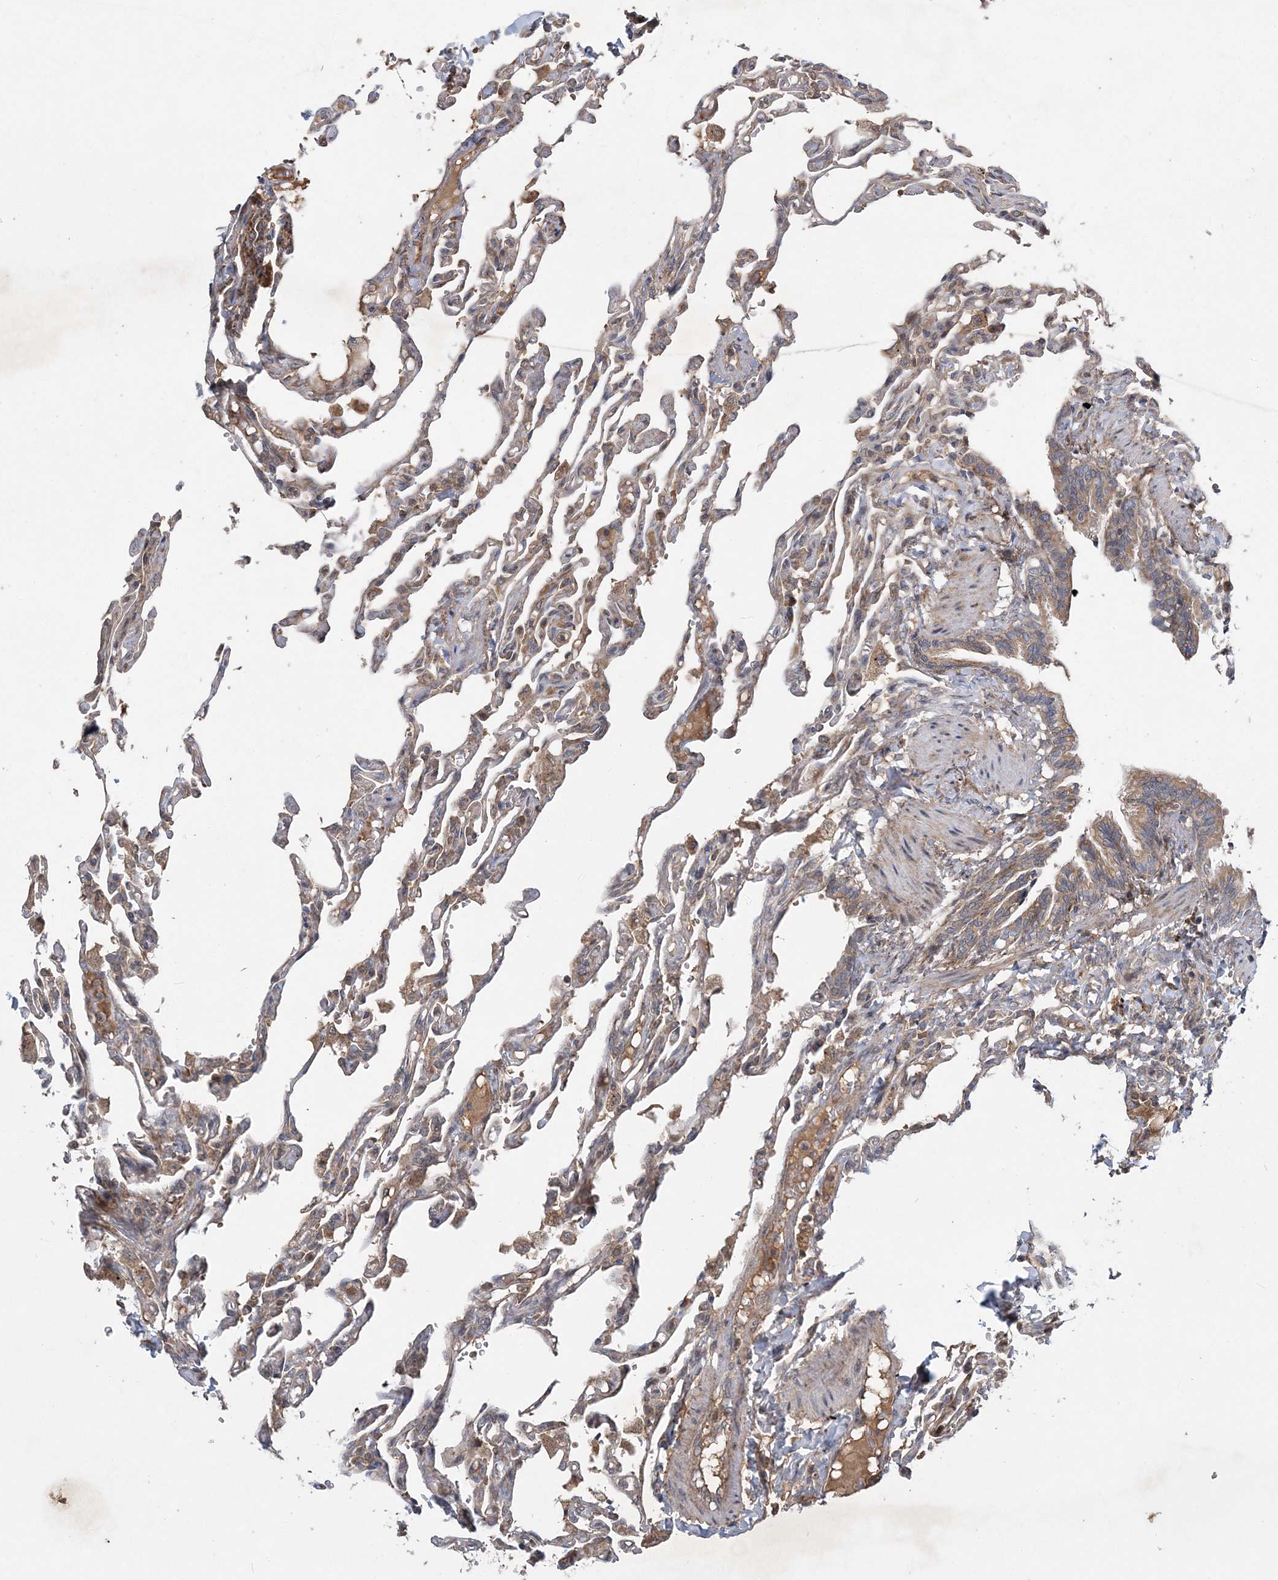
{"staining": {"intensity": "moderate", "quantity": "25%-75%", "location": "cytoplasmic/membranous"}, "tissue": "lung", "cell_type": "Alveolar cells", "image_type": "normal", "snomed": [{"axis": "morphology", "description": "Normal tissue, NOS"}, {"axis": "topography", "description": "Lung"}], "caption": "IHC image of normal lung: human lung stained using immunohistochemistry reveals medium levels of moderate protein expression localized specifically in the cytoplasmic/membranous of alveolar cells, appearing as a cytoplasmic/membranous brown color.", "gene": "HMGCS1", "patient": {"sex": "male", "age": 21}}